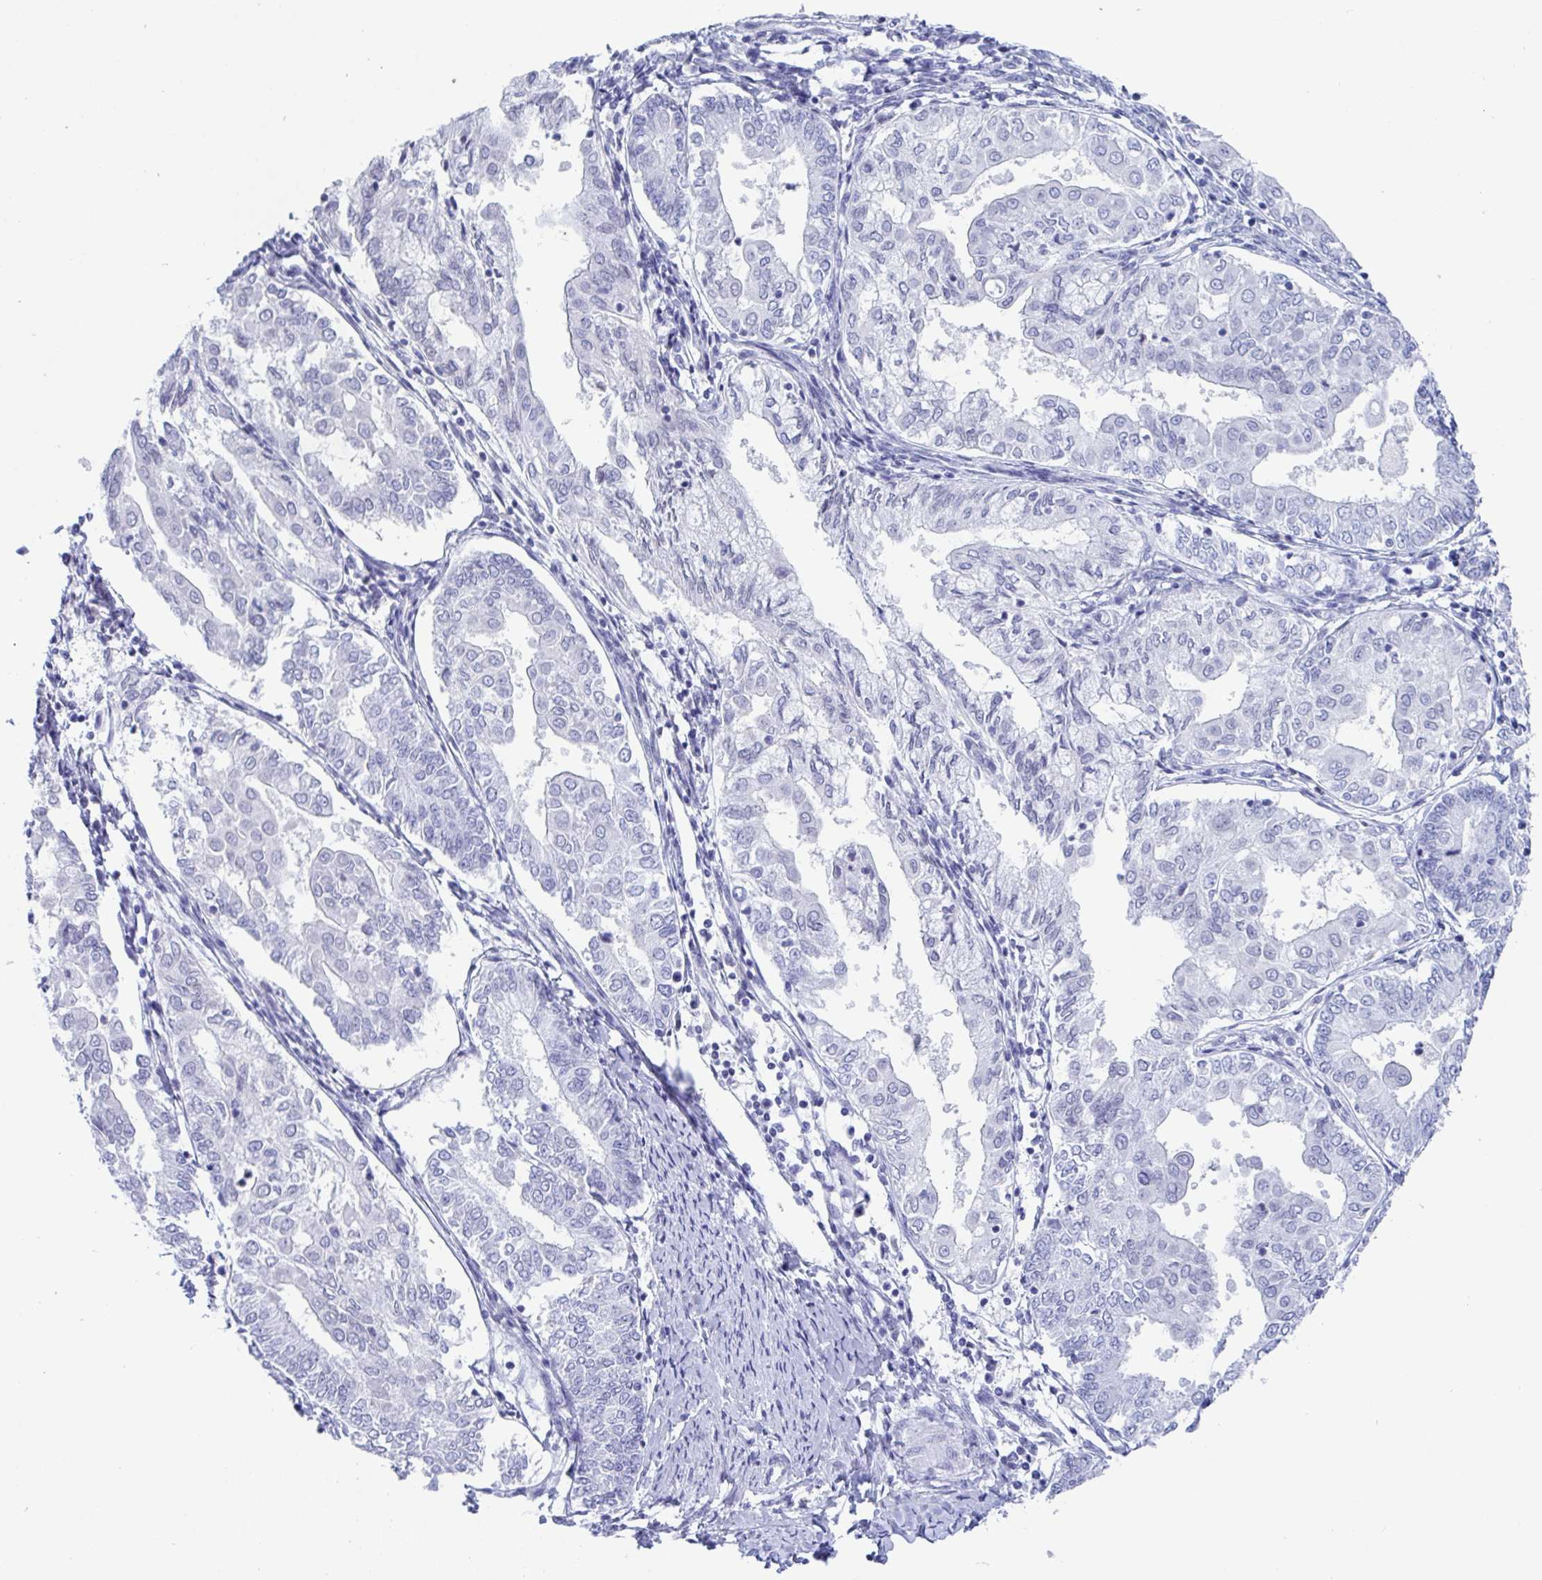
{"staining": {"intensity": "negative", "quantity": "none", "location": "none"}, "tissue": "endometrial cancer", "cell_type": "Tumor cells", "image_type": "cancer", "snomed": [{"axis": "morphology", "description": "Adenocarcinoma, NOS"}, {"axis": "topography", "description": "Endometrium"}], "caption": "Immunohistochemistry (IHC) image of human endometrial cancer (adenocarcinoma) stained for a protein (brown), which exhibits no staining in tumor cells.", "gene": "CDX4", "patient": {"sex": "female", "age": 68}}